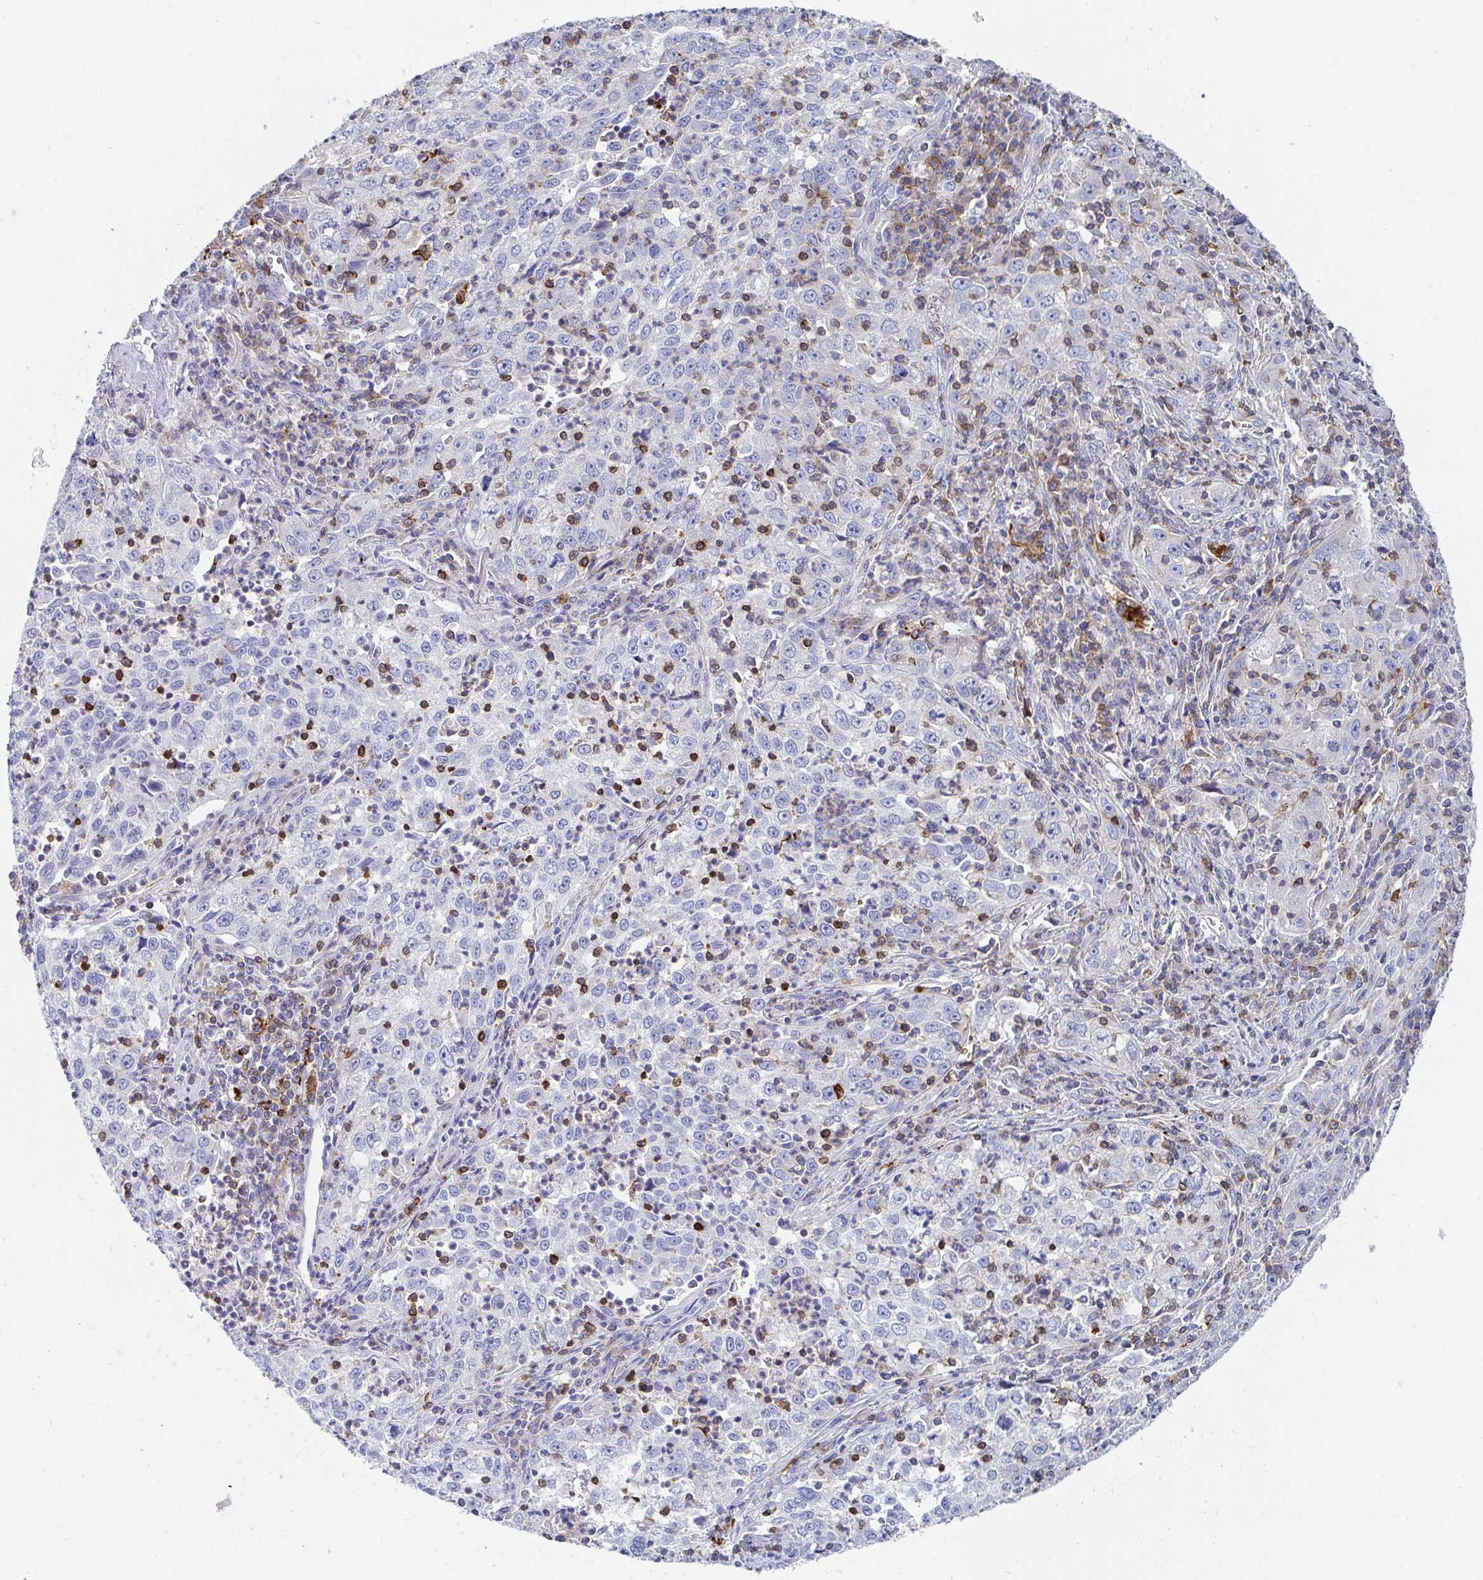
{"staining": {"intensity": "negative", "quantity": "none", "location": "none"}, "tissue": "lung cancer", "cell_type": "Tumor cells", "image_type": "cancer", "snomed": [{"axis": "morphology", "description": "Squamous cell carcinoma, NOS"}, {"axis": "topography", "description": "Lung"}], "caption": "Tumor cells show no significant expression in squamous cell carcinoma (lung).", "gene": "FRMD3", "patient": {"sex": "male", "age": 71}}